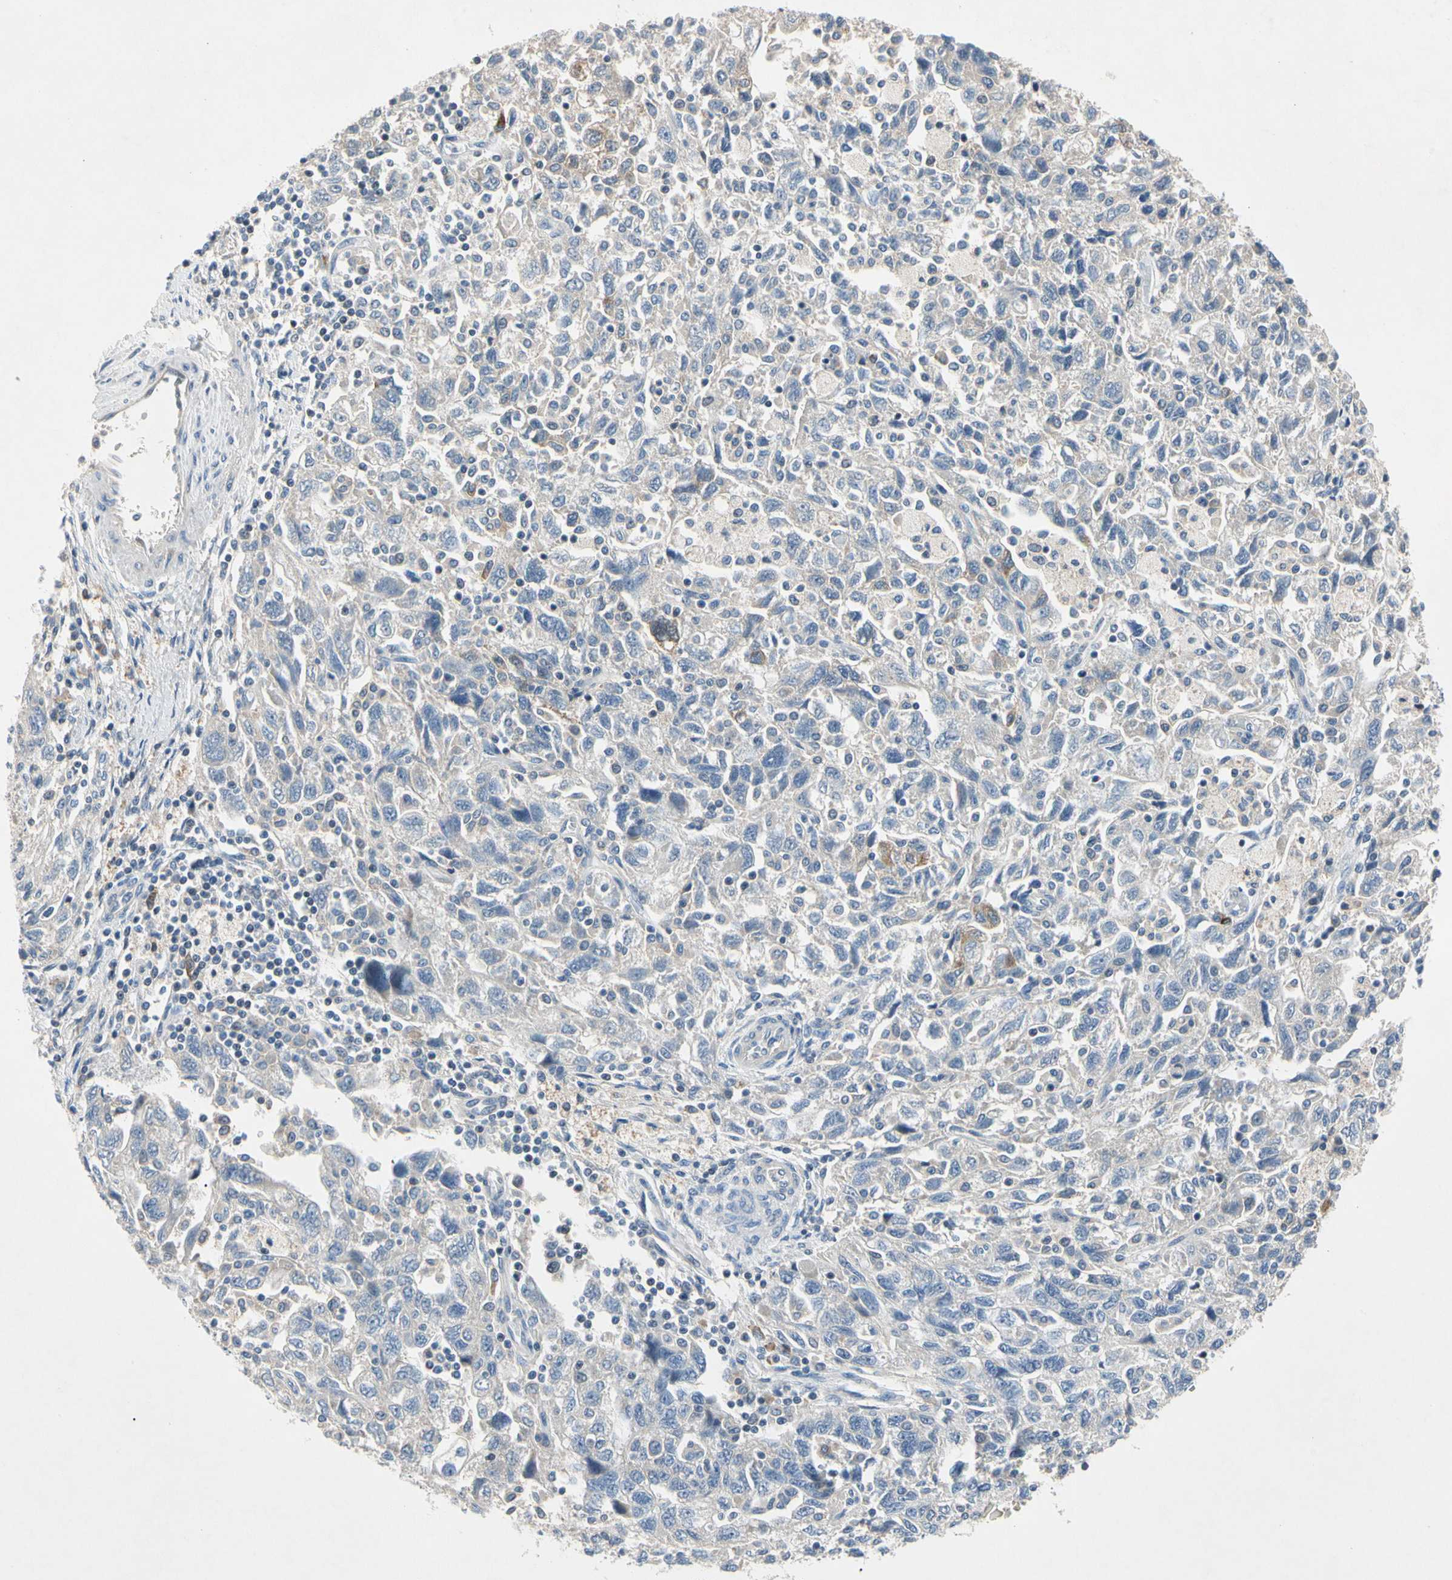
{"staining": {"intensity": "weak", "quantity": "<25%", "location": "cytoplasmic/membranous"}, "tissue": "ovarian cancer", "cell_type": "Tumor cells", "image_type": "cancer", "snomed": [{"axis": "morphology", "description": "Carcinoma, NOS"}, {"axis": "morphology", "description": "Cystadenocarcinoma, serous, NOS"}, {"axis": "topography", "description": "Ovary"}], "caption": "Immunohistochemistry of human carcinoma (ovarian) shows no expression in tumor cells. Brightfield microscopy of IHC stained with DAB (3,3'-diaminobenzidine) (brown) and hematoxylin (blue), captured at high magnification.", "gene": "GAS6", "patient": {"sex": "female", "age": 69}}